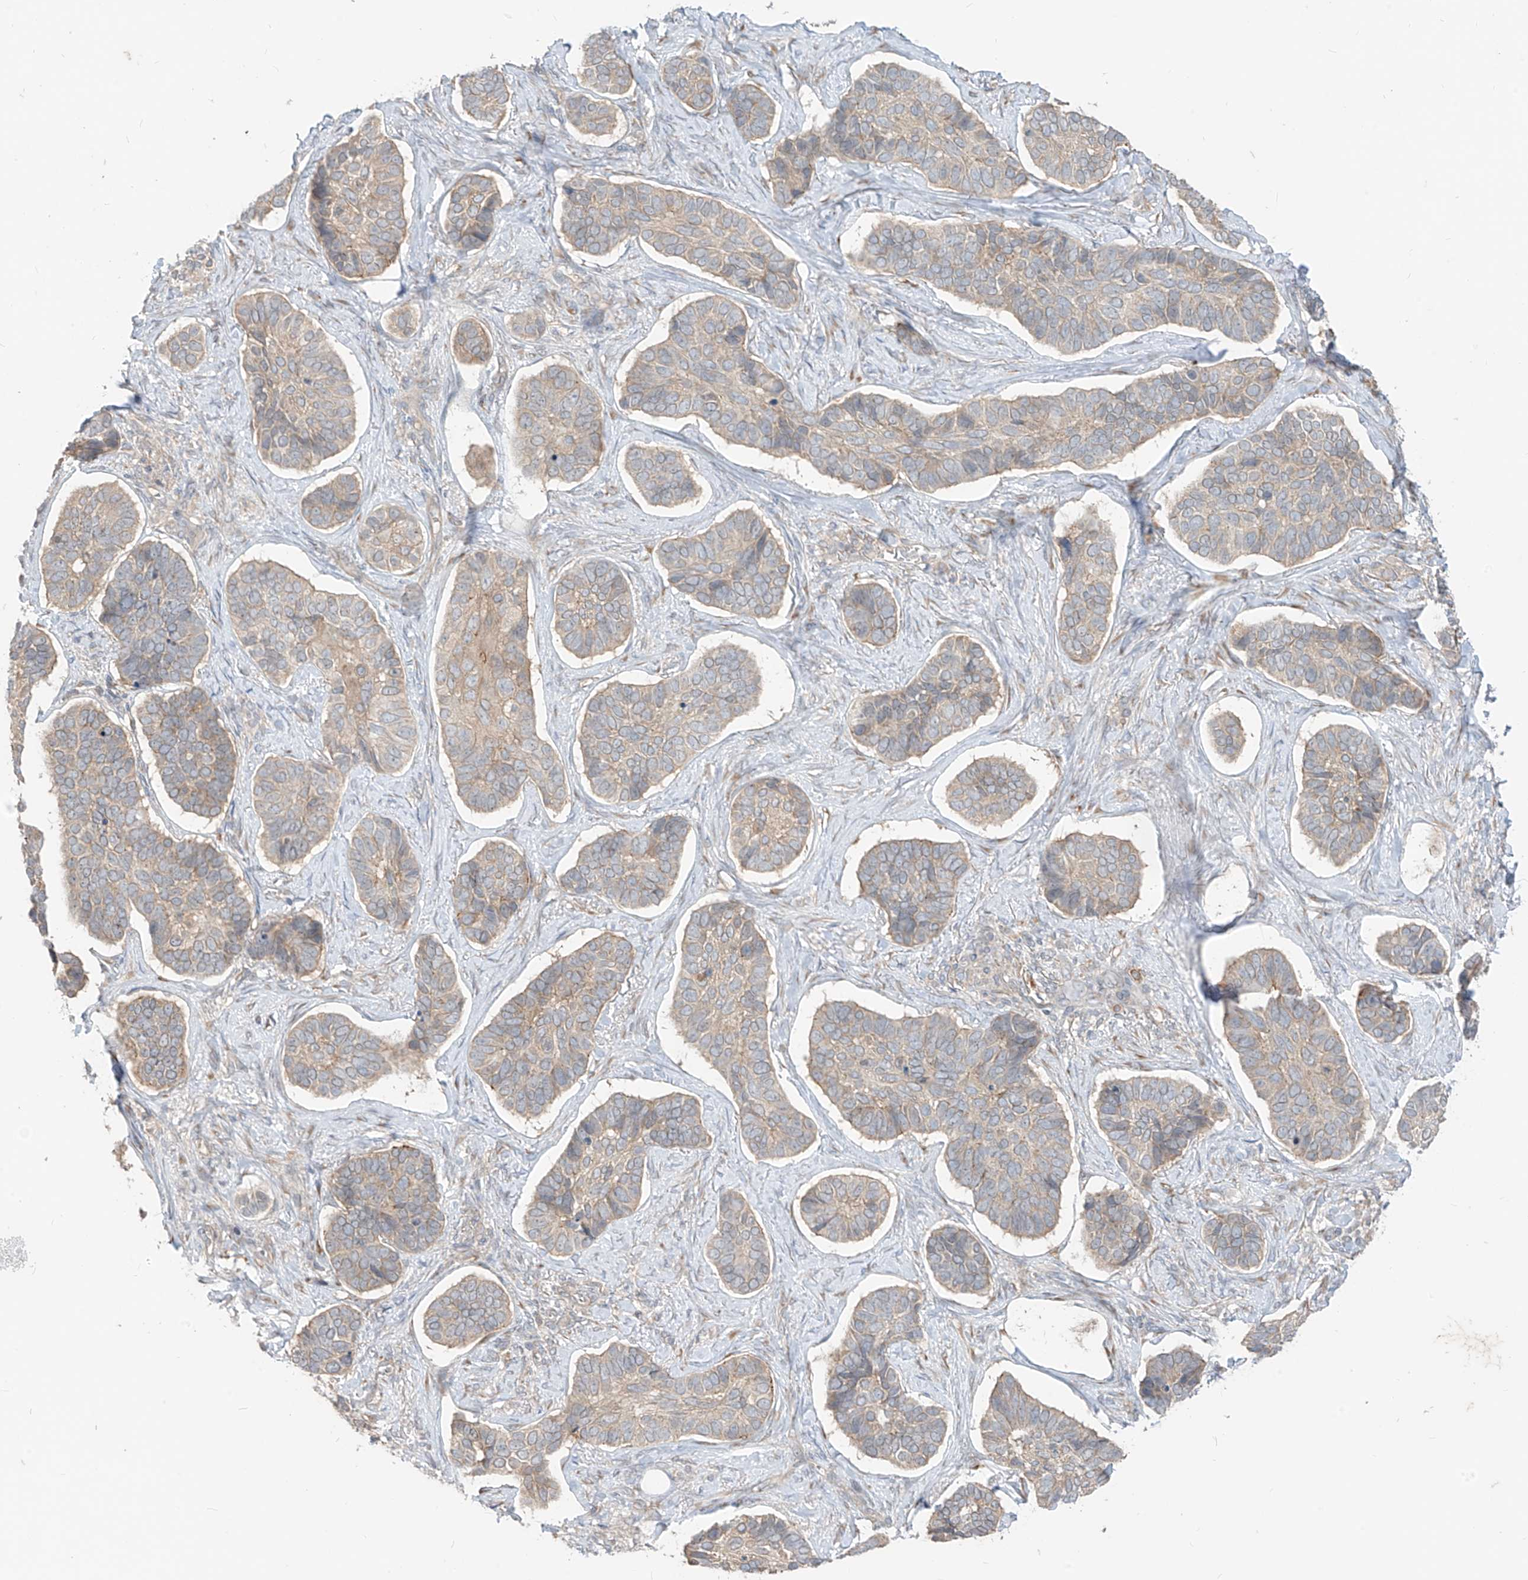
{"staining": {"intensity": "weak", "quantity": "25%-75%", "location": "cytoplasmic/membranous"}, "tissue": "skin cancer", "cell_type": "Tumor cells", "image_type": "cancer", "snomed": [{"axis": "morphology", "description": "Basal cell carcinoma"}, {"axis": "topography", "description": "Skin"}], "caption": "A brown stain labels weak cytoplasmic/membranous positivity of a protein in human skin cancer tumor cells.", "gene": "MTUS2", "patient": {"sex": "male", "age": 62}}